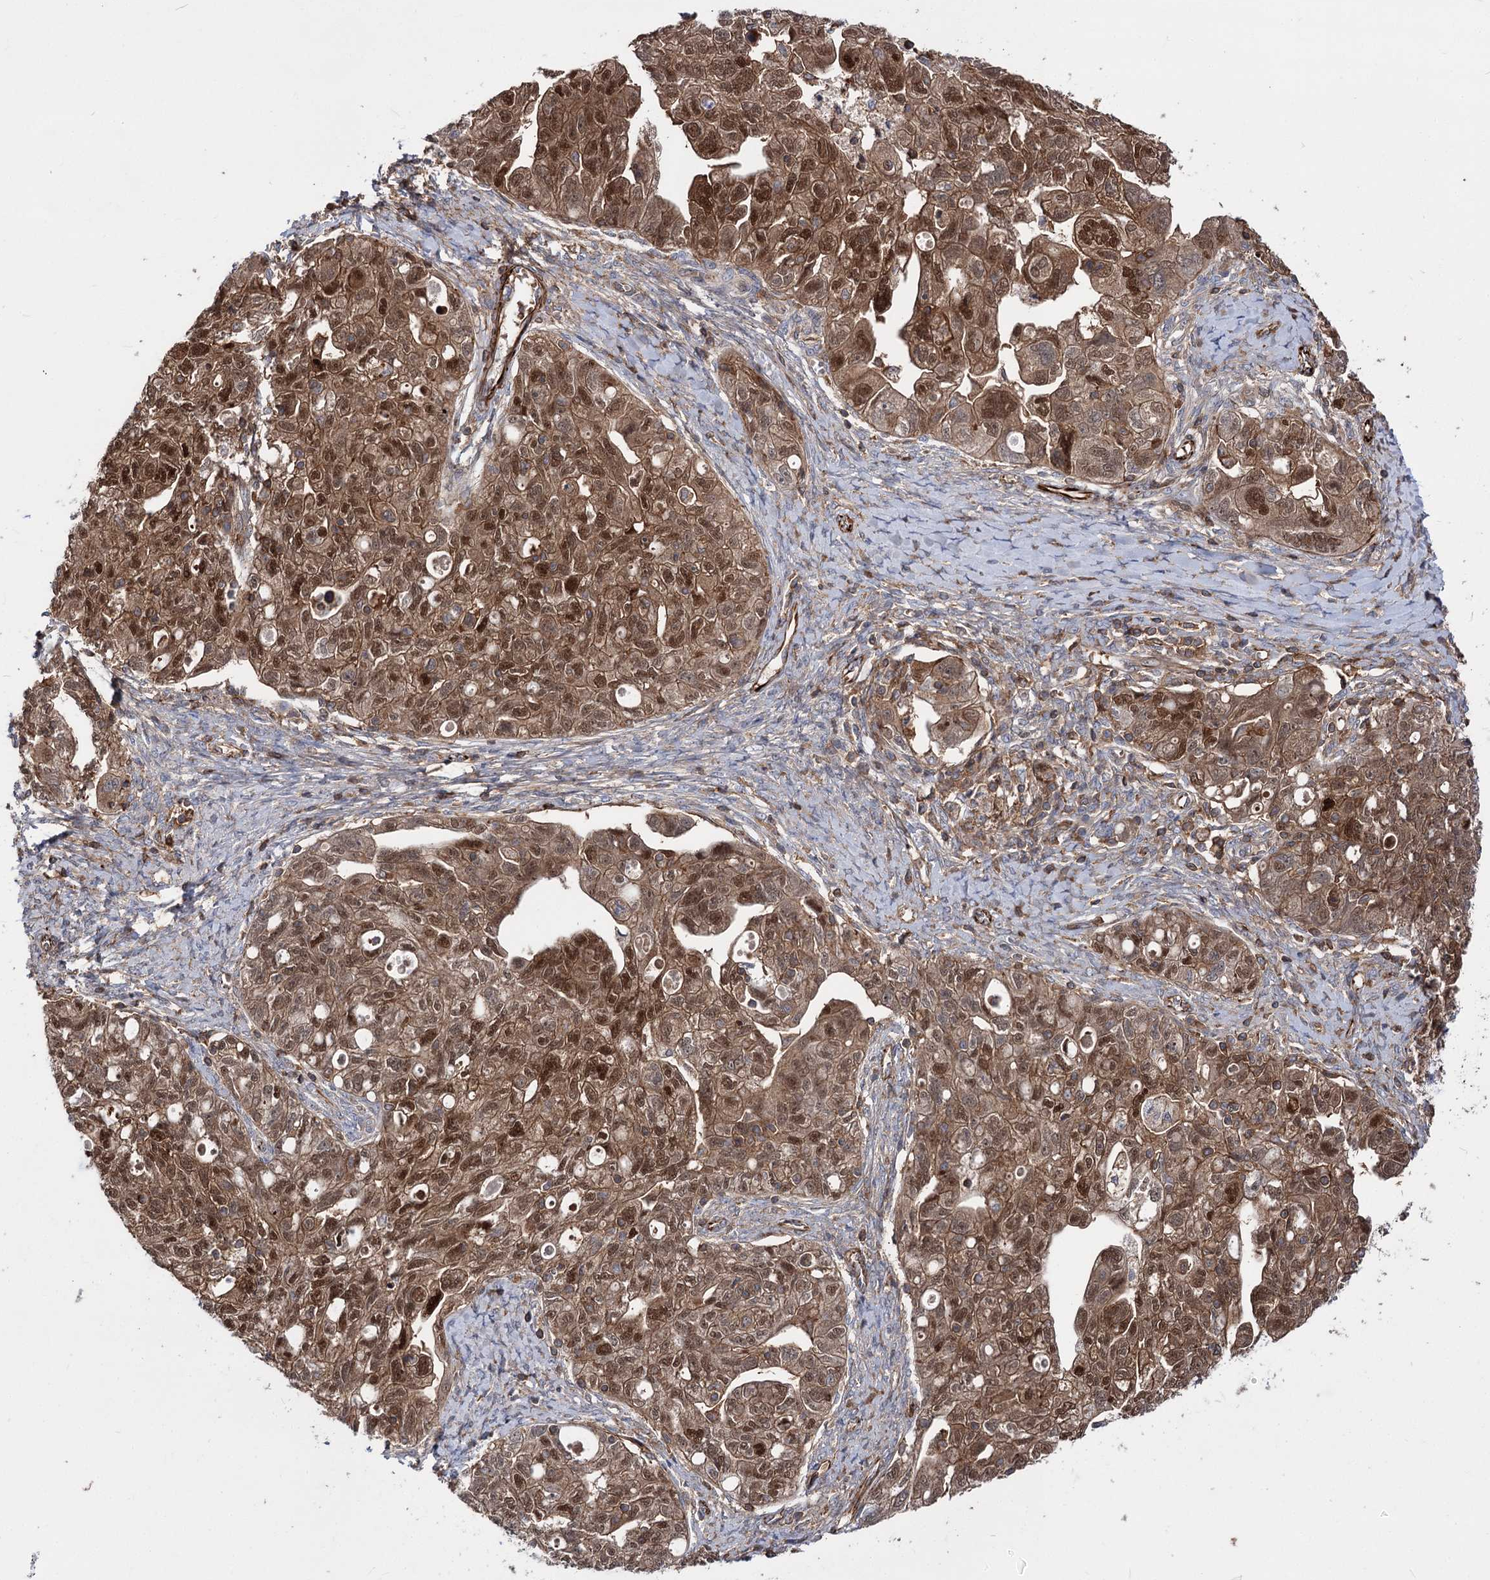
{"staining": {"intensity": "moderate", "quantity": "25%-75%", "location": "cytoplasmic/membranous,nuclear"}, "tissue": "ovarian cancer", "cell_type": "Tumor cells", "image_type": "cancer", "snomed": [{"axis": "morphology", "description": "Carcinoma, NOS"}, {"axis": "morphology", "description": "Cystadenocarcinoma, serous, NOS"}, {"axis": "topography", "description": "Ovary"}], "caption": "Ovarian serous cystadenocarcinoma stained with a protein marker exhibits moderate staining in tumor cells.", "gene": "DPP3", "patient": {"sex": "female", "age": 69}}